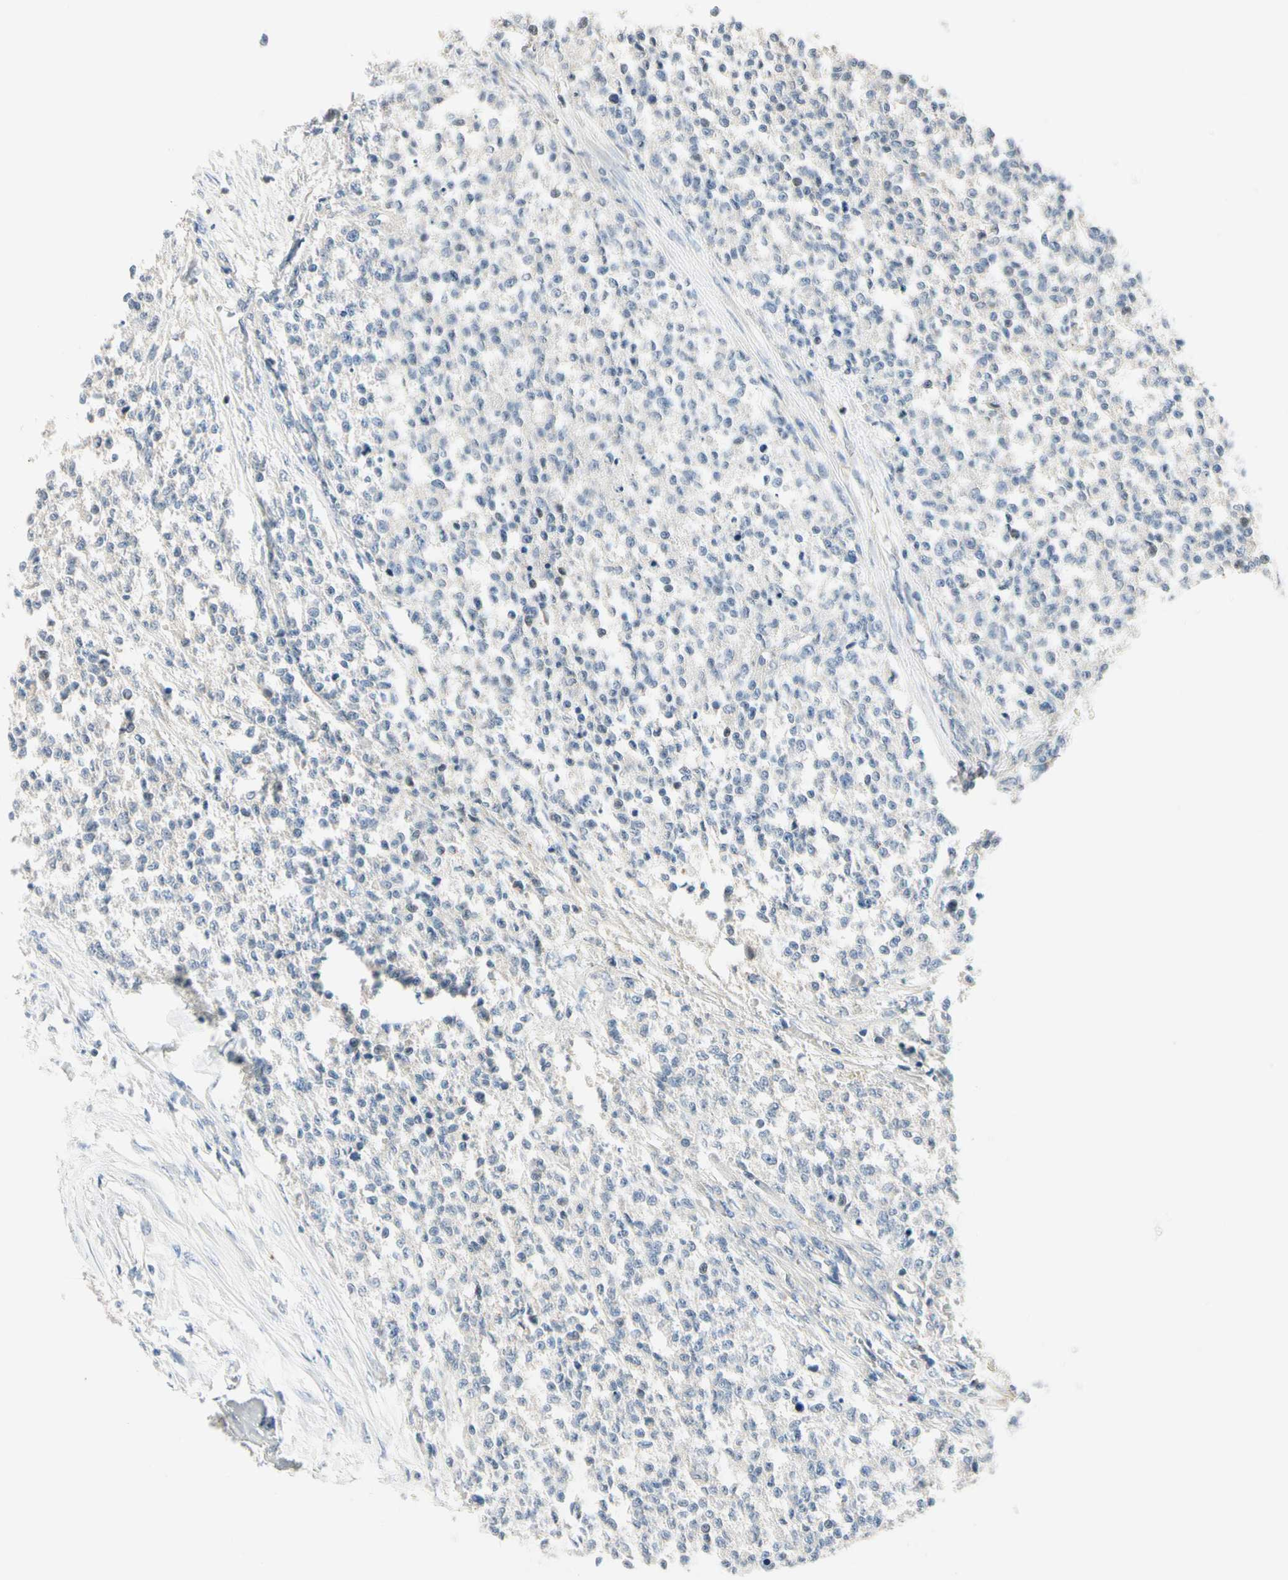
{"staining": {"intensity": "negative", "quantity": "none", "location": "none"}, "tissue": "testis cancer", "cell_type": "Tumor cells", "image_type": "cancer", "snomed": [{"axis": "morphology", "description": "Seminoma, NOS"}, {"axis": "topography", "description": "Testis"}], "caption": "Human testis cancer (seminoma) stained for a protein using immunohistochemistry (IHC) reveals no expression in tumor cells.", "gene": "GPR153", "patient": {"sex": "male", "age": 59}}